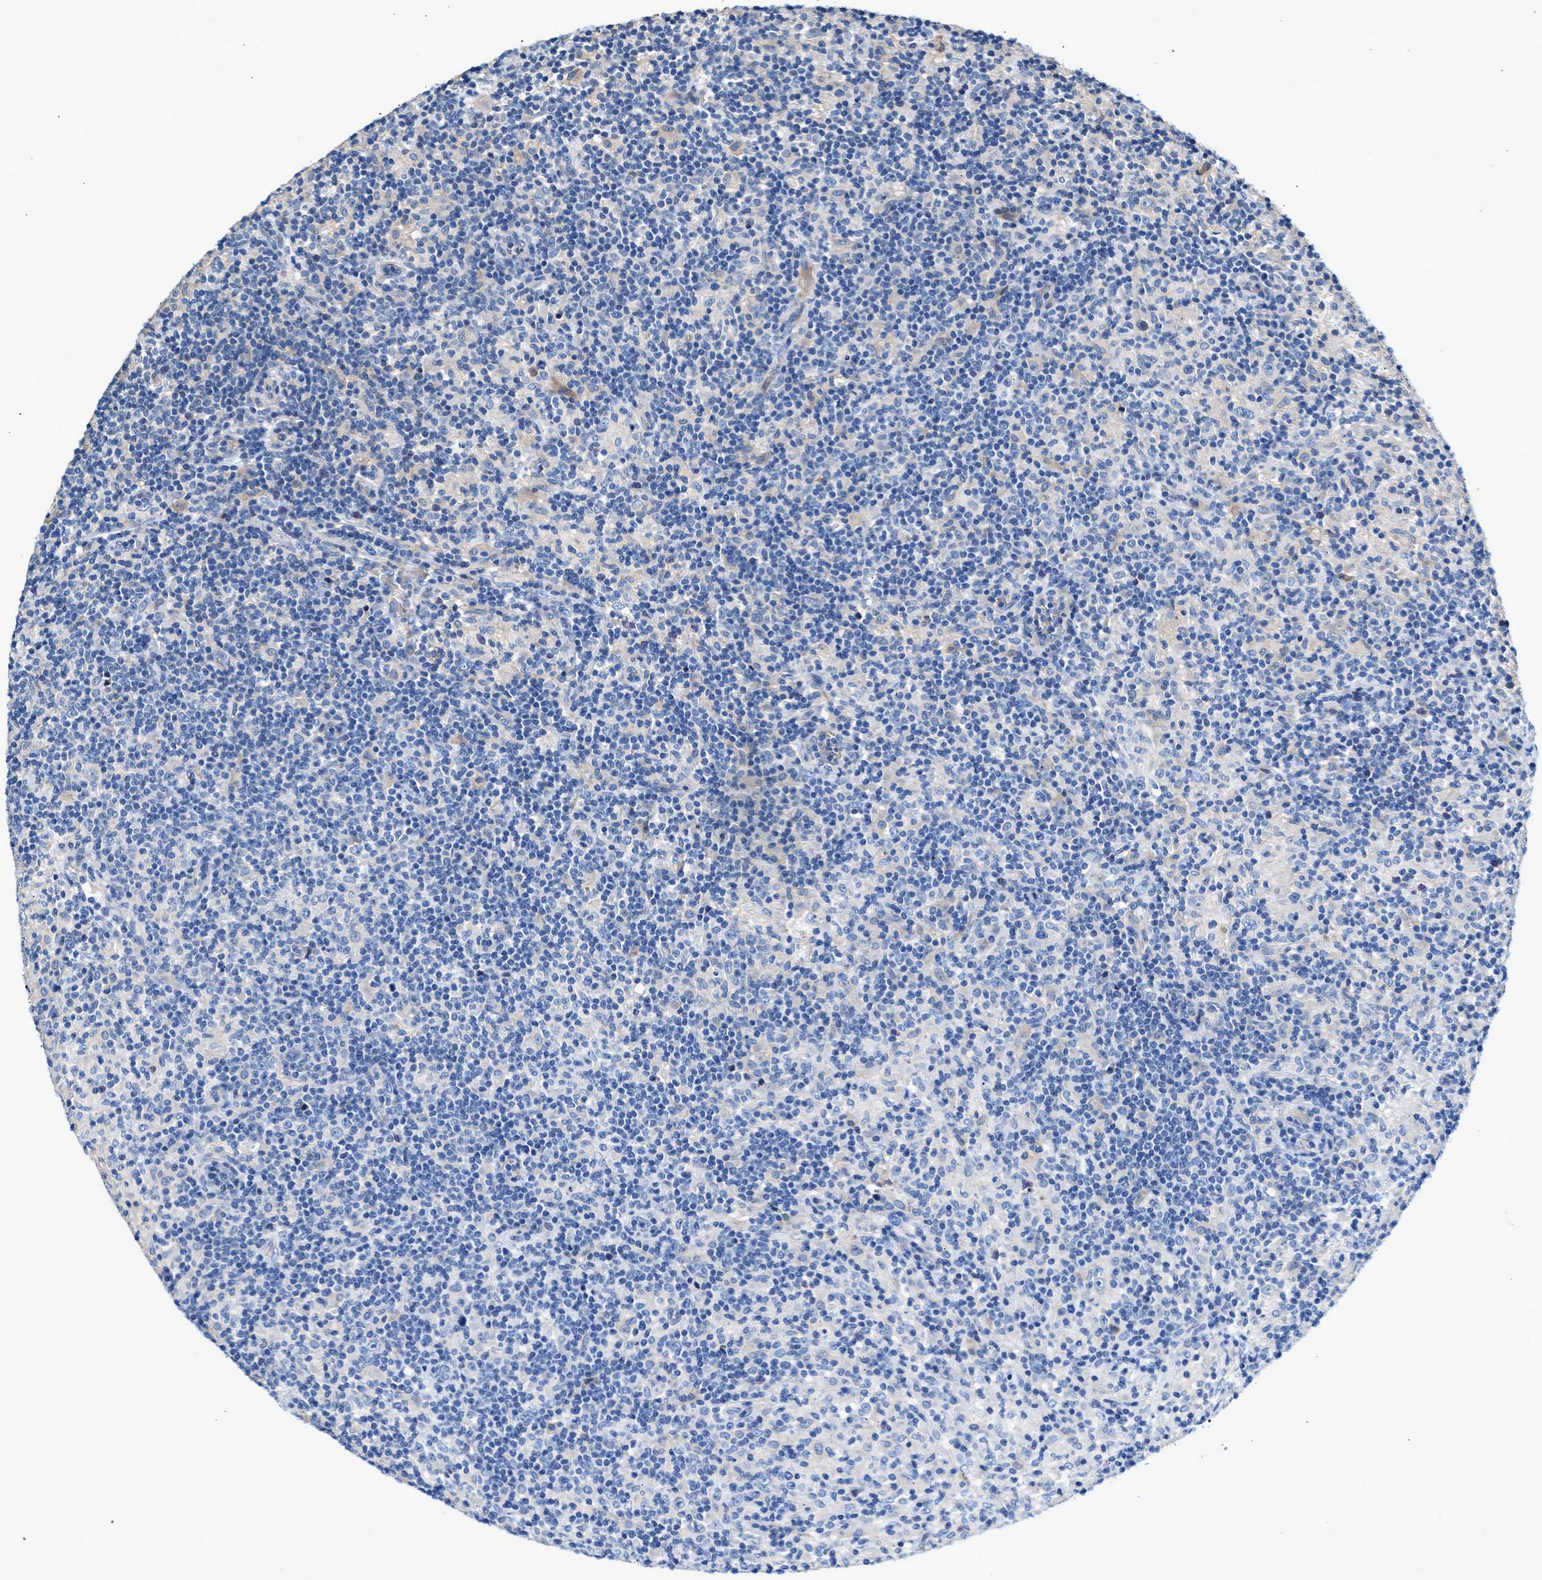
{"staining": {"intensity": "negative", "quantity": "none", "location": "none"}, "tissue": "lymphoma", "cell_type": "Tumor cells", "image_type": "cancer", "snomed": [{"axis": "morphology", "description": "Hodgkin's disease, NOS"}, {"axis": "topography", "description": "Lymph node"}], "caption": "DAB immunohistochemical staining of lymphoma displays no significant expression in tumor cells. (DAB immunohistochemistry, high magnification).", "gene": "RWDD2B", "patient": {"sex": "male", "age": 70}}